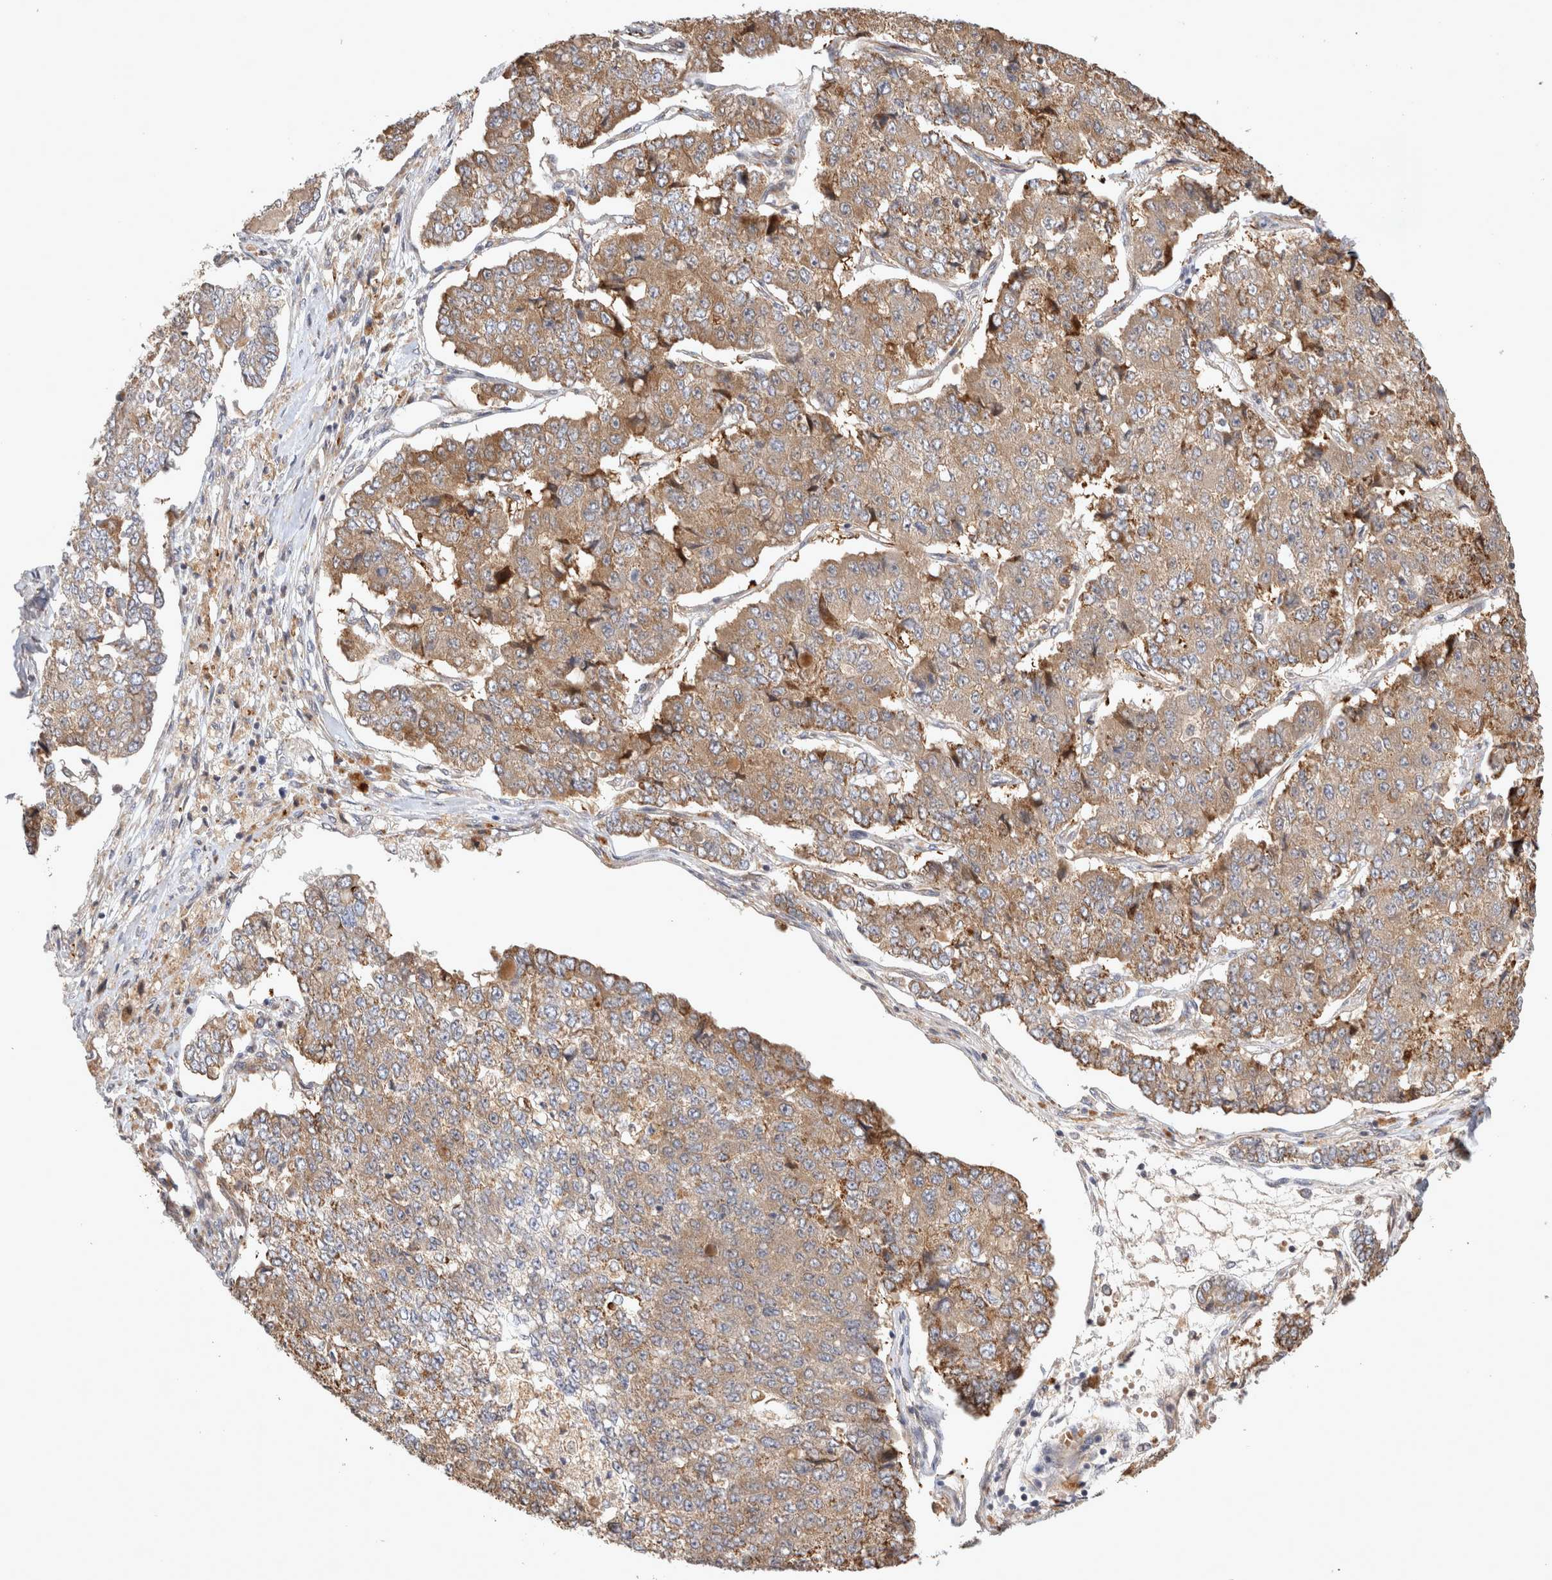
{"staining": {"intensity": "moderate", "quantity": ">75%", "location": "cytoplasmic/membranous"}, "tissue": "pancreatic cancer", "cell_type": "Tumor cells", "image_type": "cancer", "snomed": [{"axis": "morphology", "description": "Adenocarcinoma, NOS"}, {"axis": "topography", "description": "Pancreas"}], "caption": "This is an image of immunohistochemistry staining of pancreatic cancer, which shows moderate positivity in the cytoplasmic/membranous of tumor cells.", "gene": "NMU", "patient": {"sex": "male", "age": 50}}